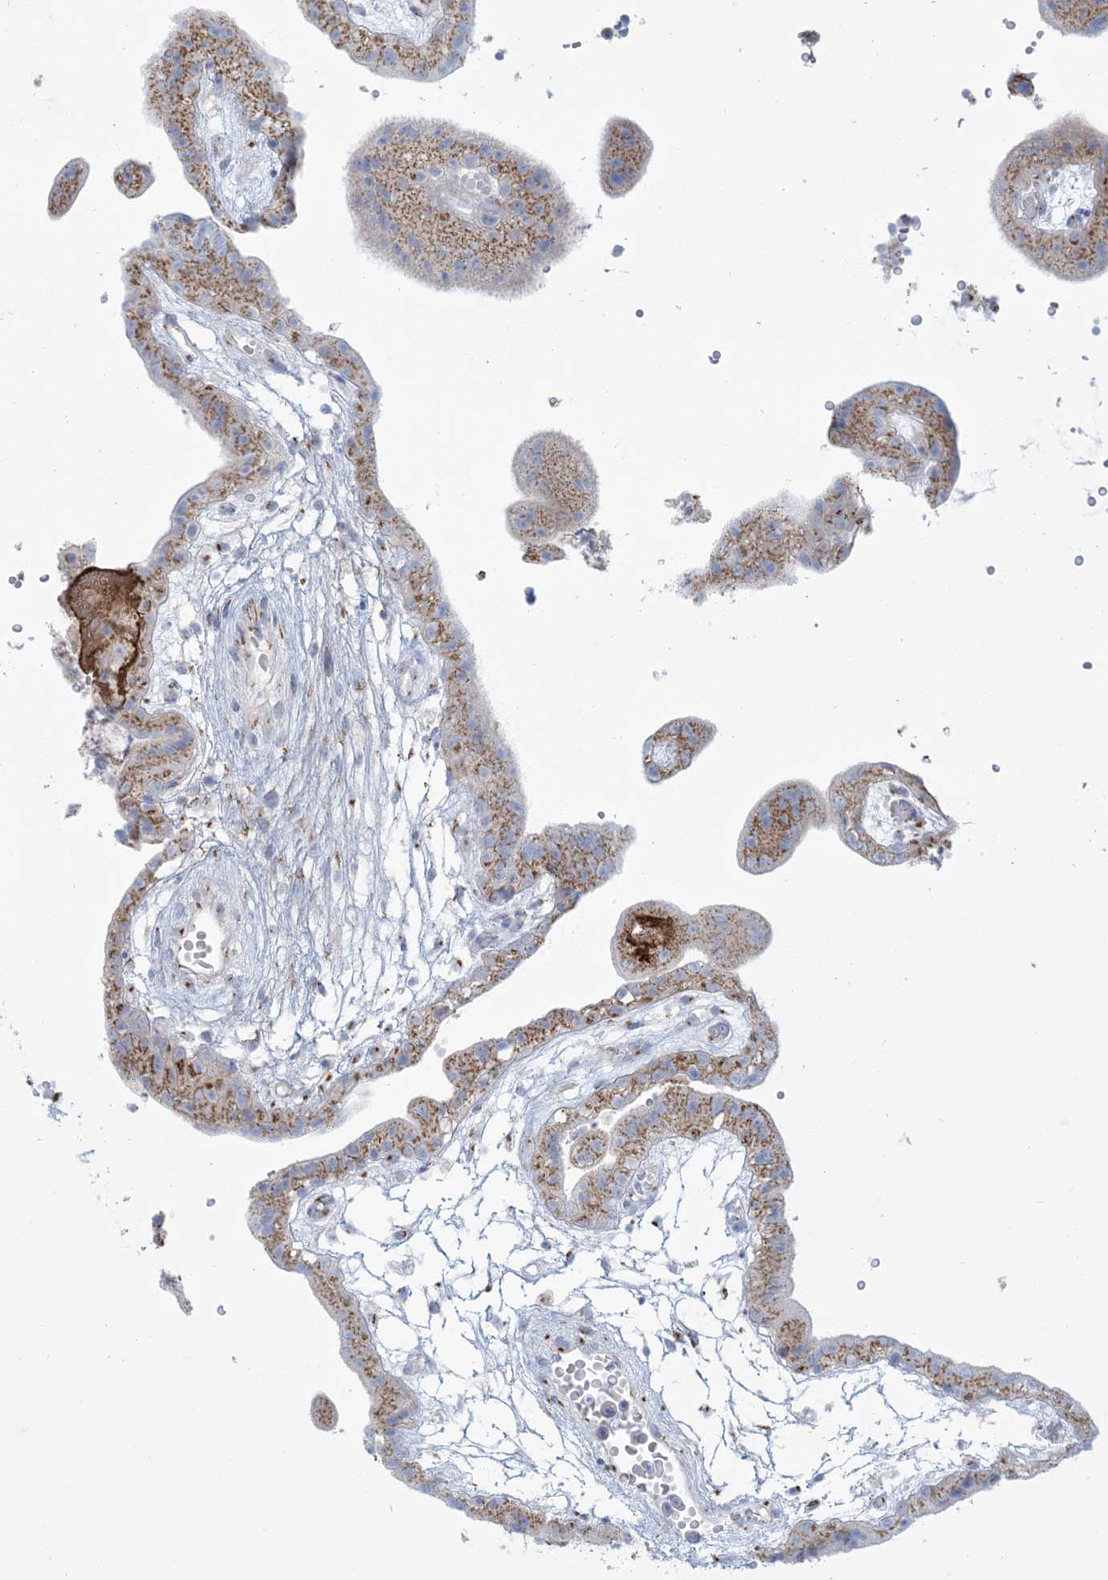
{"staining": {"intensity": "moderate", "quantity": "25%-75%", "location": "cytoplasmic/membranous"}, "tissue": "placenta", "cell_type": "Trophoblastic cells", "image_type": "normal", "snomed": [{"axis": "morphology", "description": "Normal tissue, NOS"}, {"axis": "topography", "description": "Placenta"}], "caption": "High-power microscopy captured an immunohistochemistry (IHC) micrograph of normal placenta, revealing moderate cytoplasmic/membranous expression in approximately 25%-75% of trophoblastic cells. Immunohistochemistry (ihc) stains the protein in brown and the nuclei are stained blue.", "gene": "AFTPH", "patient": {"sex": "female", "age": 18}}